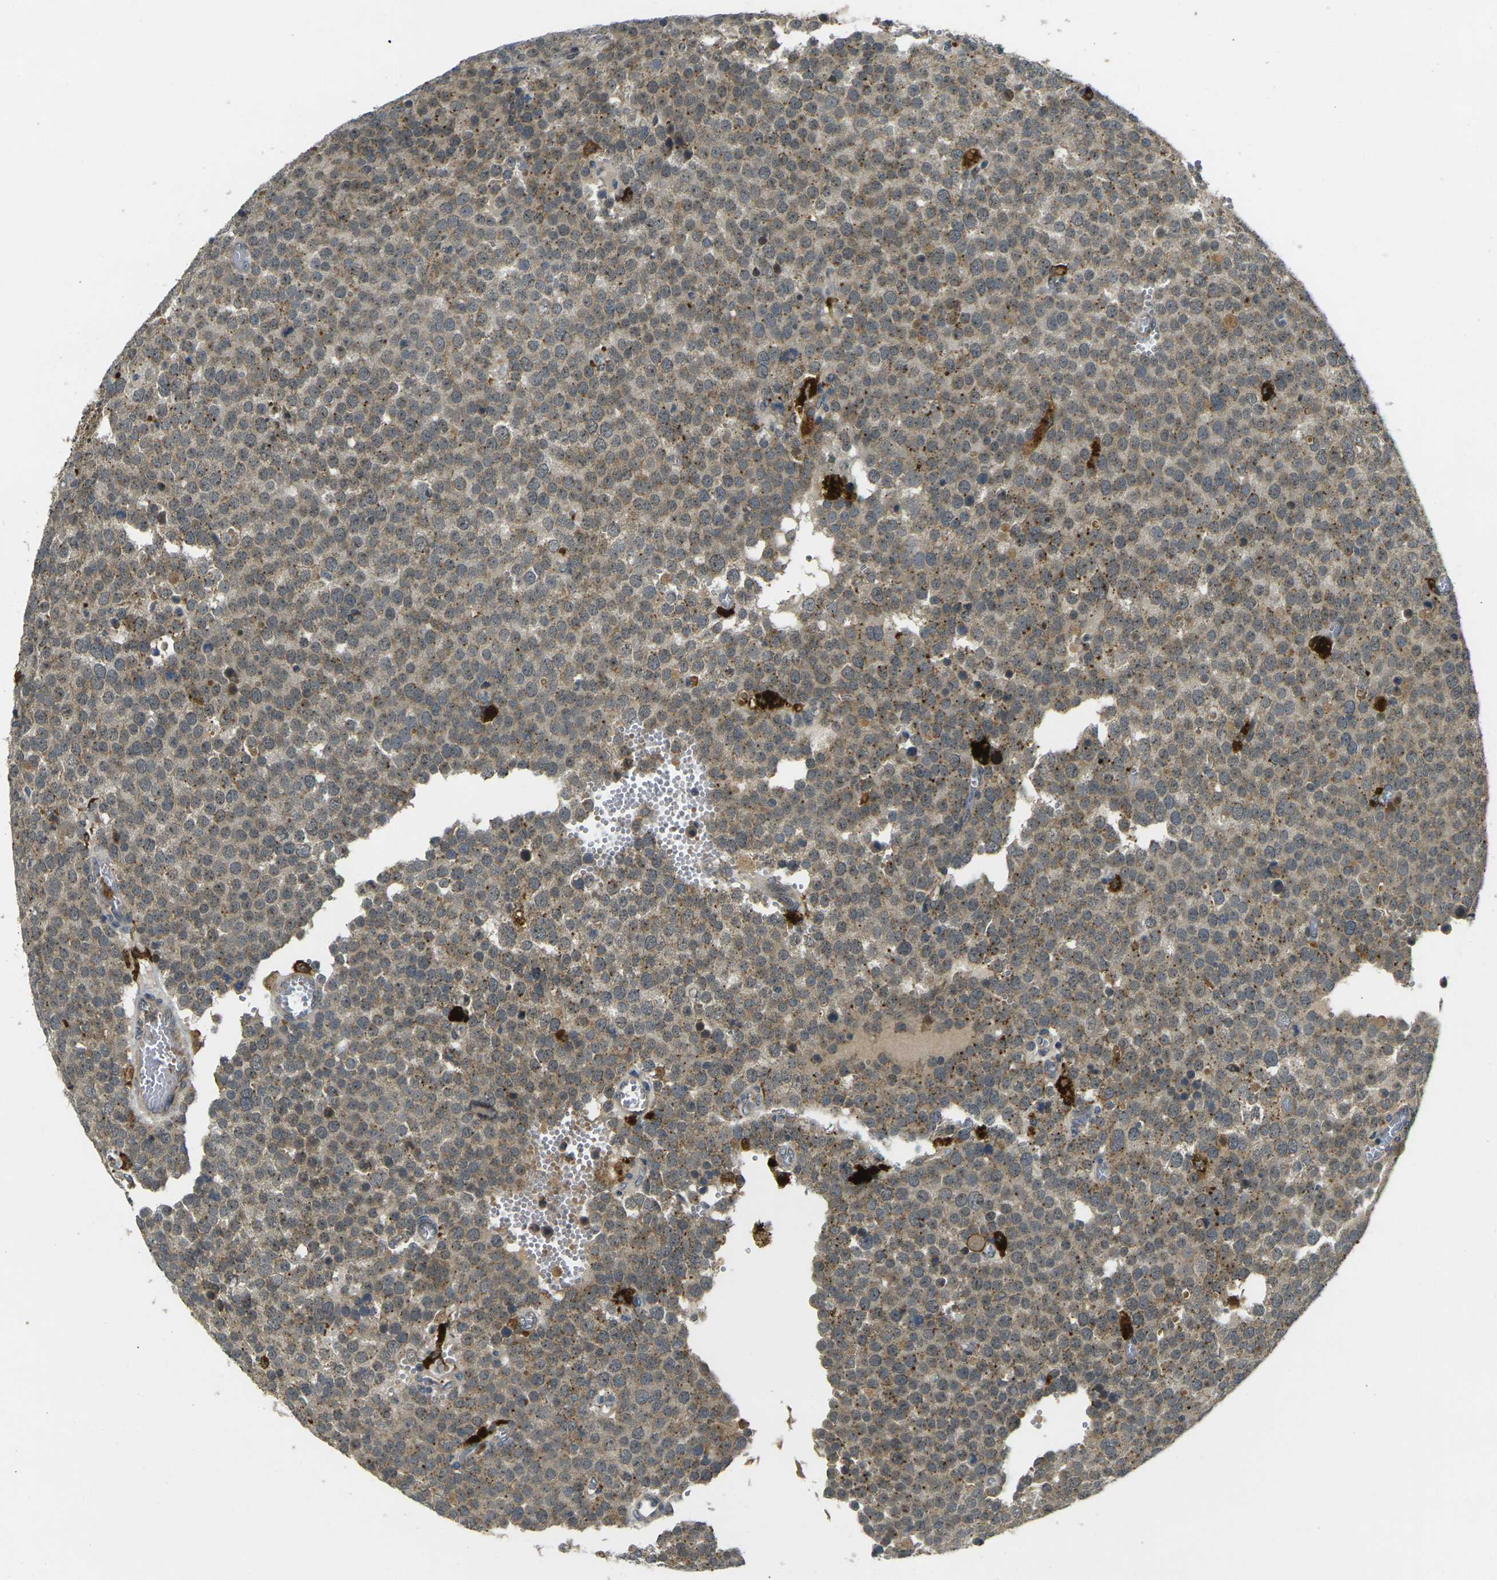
{"staining": {"intensity": "weak", "quantity": ">75%", "location": "cytoplasmic/membranous"}, "tissue": "testis cancer", "cell_type": "Tumor cells", "image_type": "cancer", "snomed": [{"axis": "morphology", "description": "Normal tissue, NOS"}, {"axis": "morphology", "description": "Seminoma, NOS"}, {"axis": "topography", "description": "Testis"}], "caption": "Testis seminoma stained for a protein demonstrates weak cytoplasmic/membranous positivity in tumor cells.", "gene": "PIGL", "patient": {"sex": "male", "age": 71}}